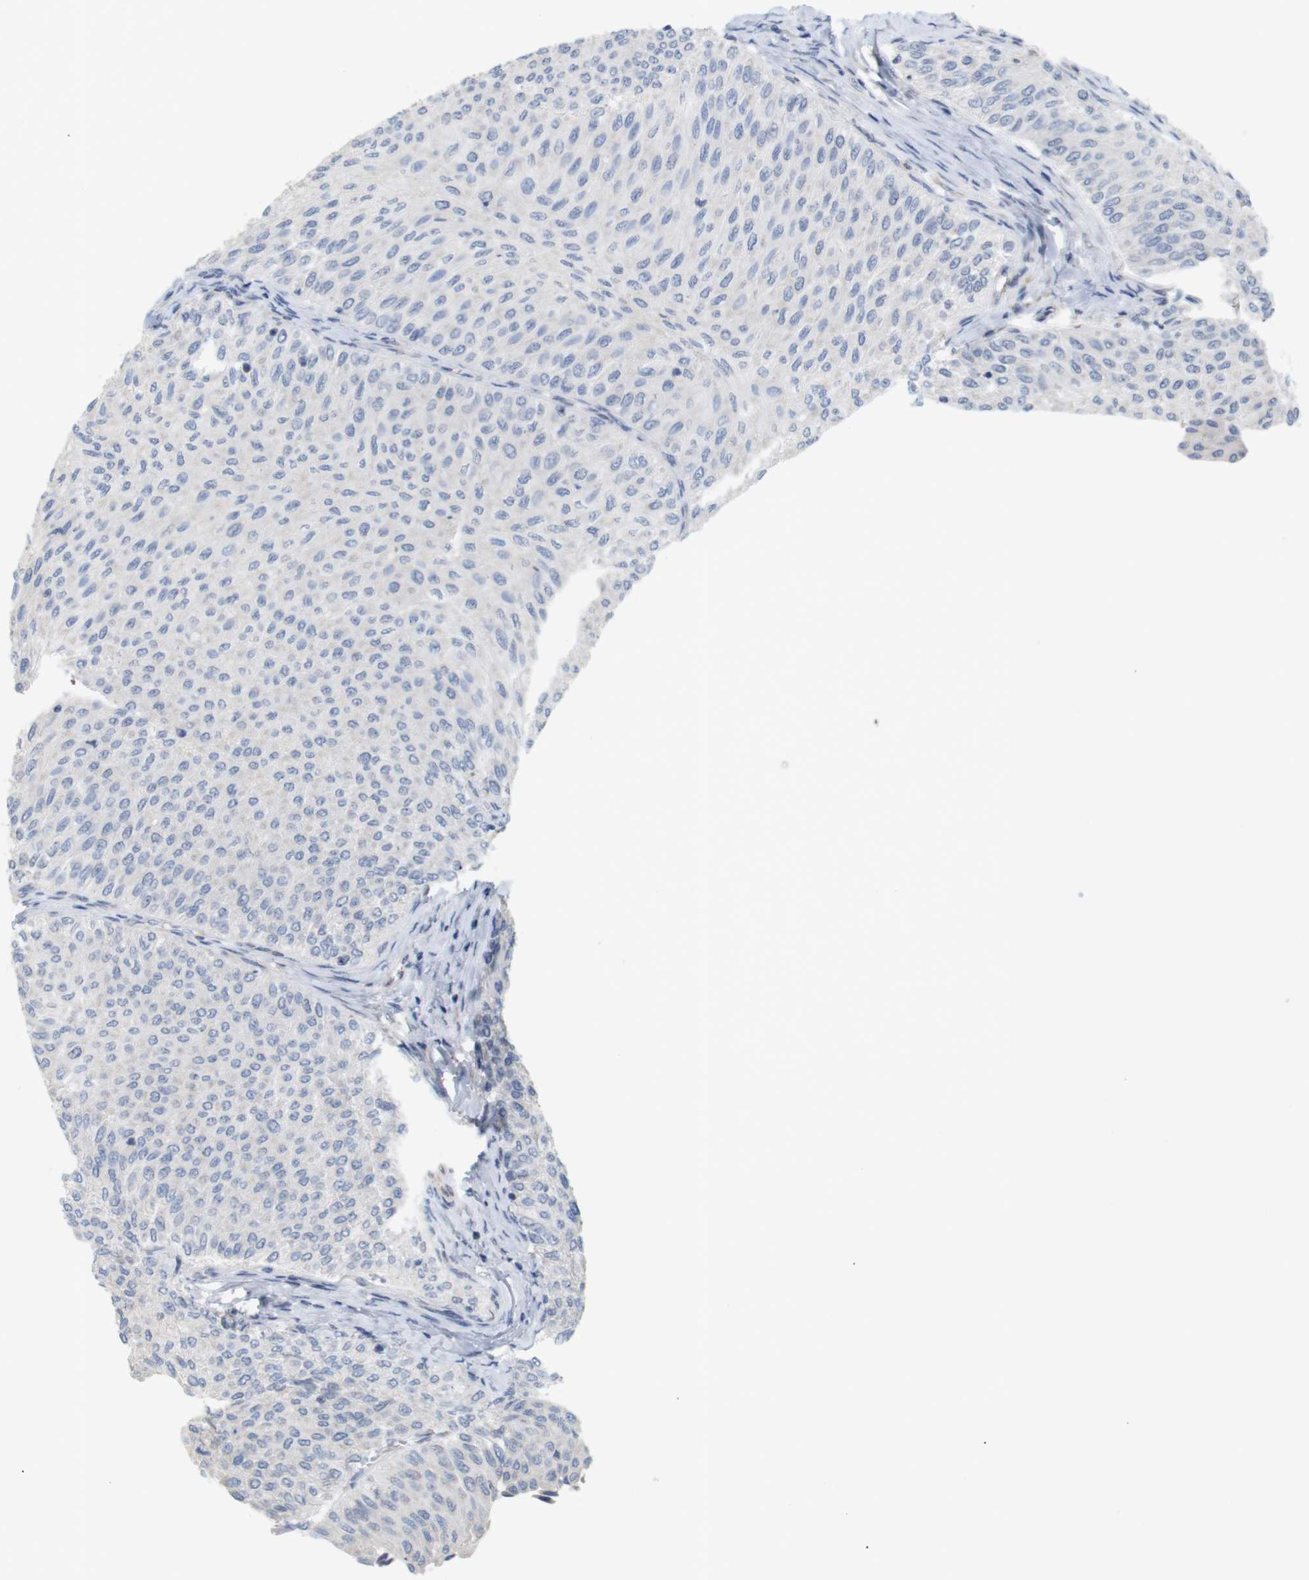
{"staining": {"intensity": "negative", "quantity": "none", "location": "none"}, "tissue": "urothelial cancer", "cell_type": "Tumor cells", "image_type": "cancer", "snomed": [{"axis": "morphology", "description": "Urothelial carcinoma, Low grade"}, {"axis": "topography", "description": "Urinary bladder"}], "caption": "Image shows no protein staining in tumor cells of urothelial cancer tissue.", "gene": "ITPR1", "patient": {"sex": "male", "age": 78}}